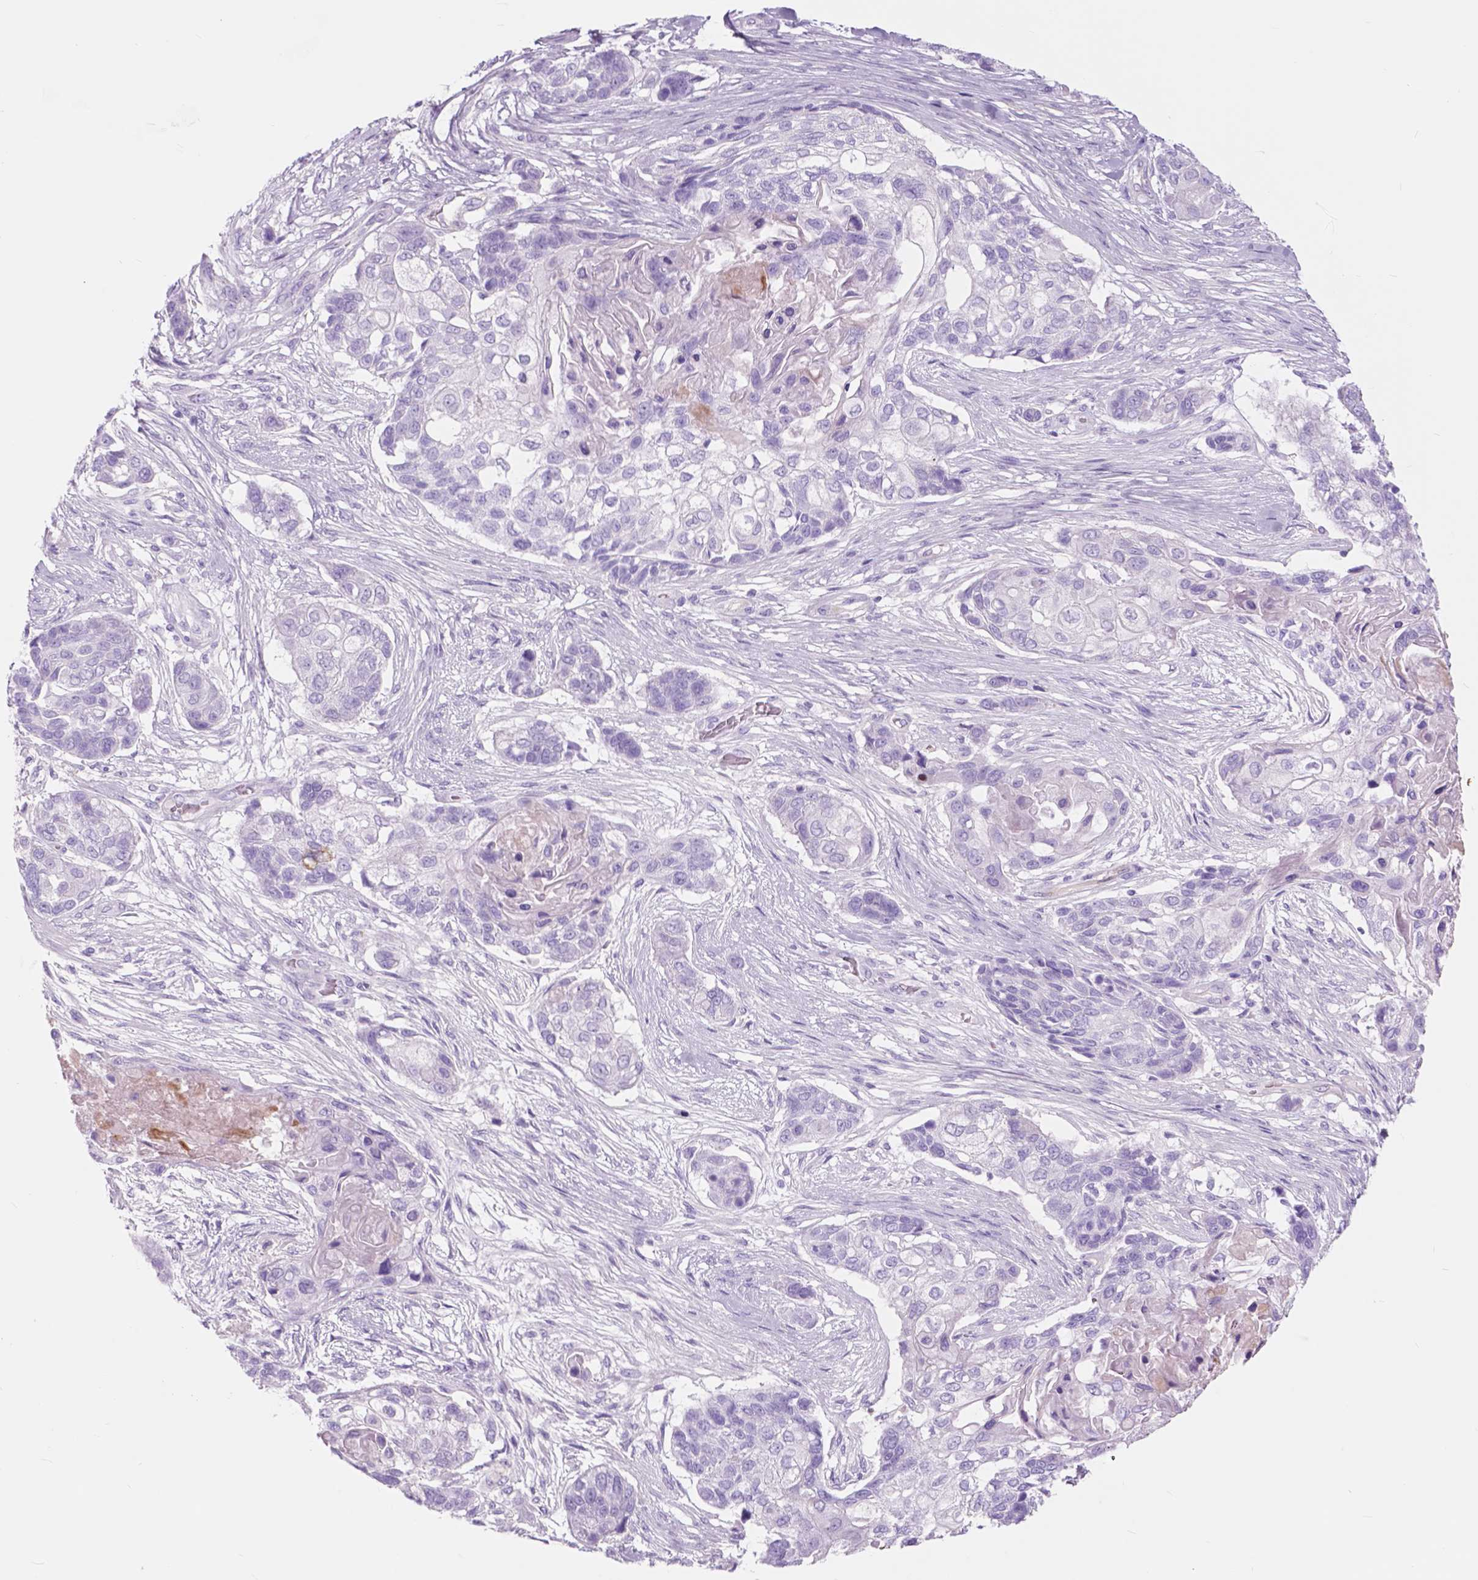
{"staining": {"intensity": "negative", "quantity": "none", "location": "none"}, "tissue": "lung cancer", "cell_type": "Tumor cells", "image_type": "cancer", "snomed": [{"axis": "morphology", "description": "Squamous cell carcinoma, NOS"}, {"axis": "topography", "description": "Lung"}], "caption": "A histopathology image of human squamous cell carcinoma (lung) is negative for staining in tumor cells.", "gene": "FXYD2", "patient": {"sex": "male", "age": 69}}